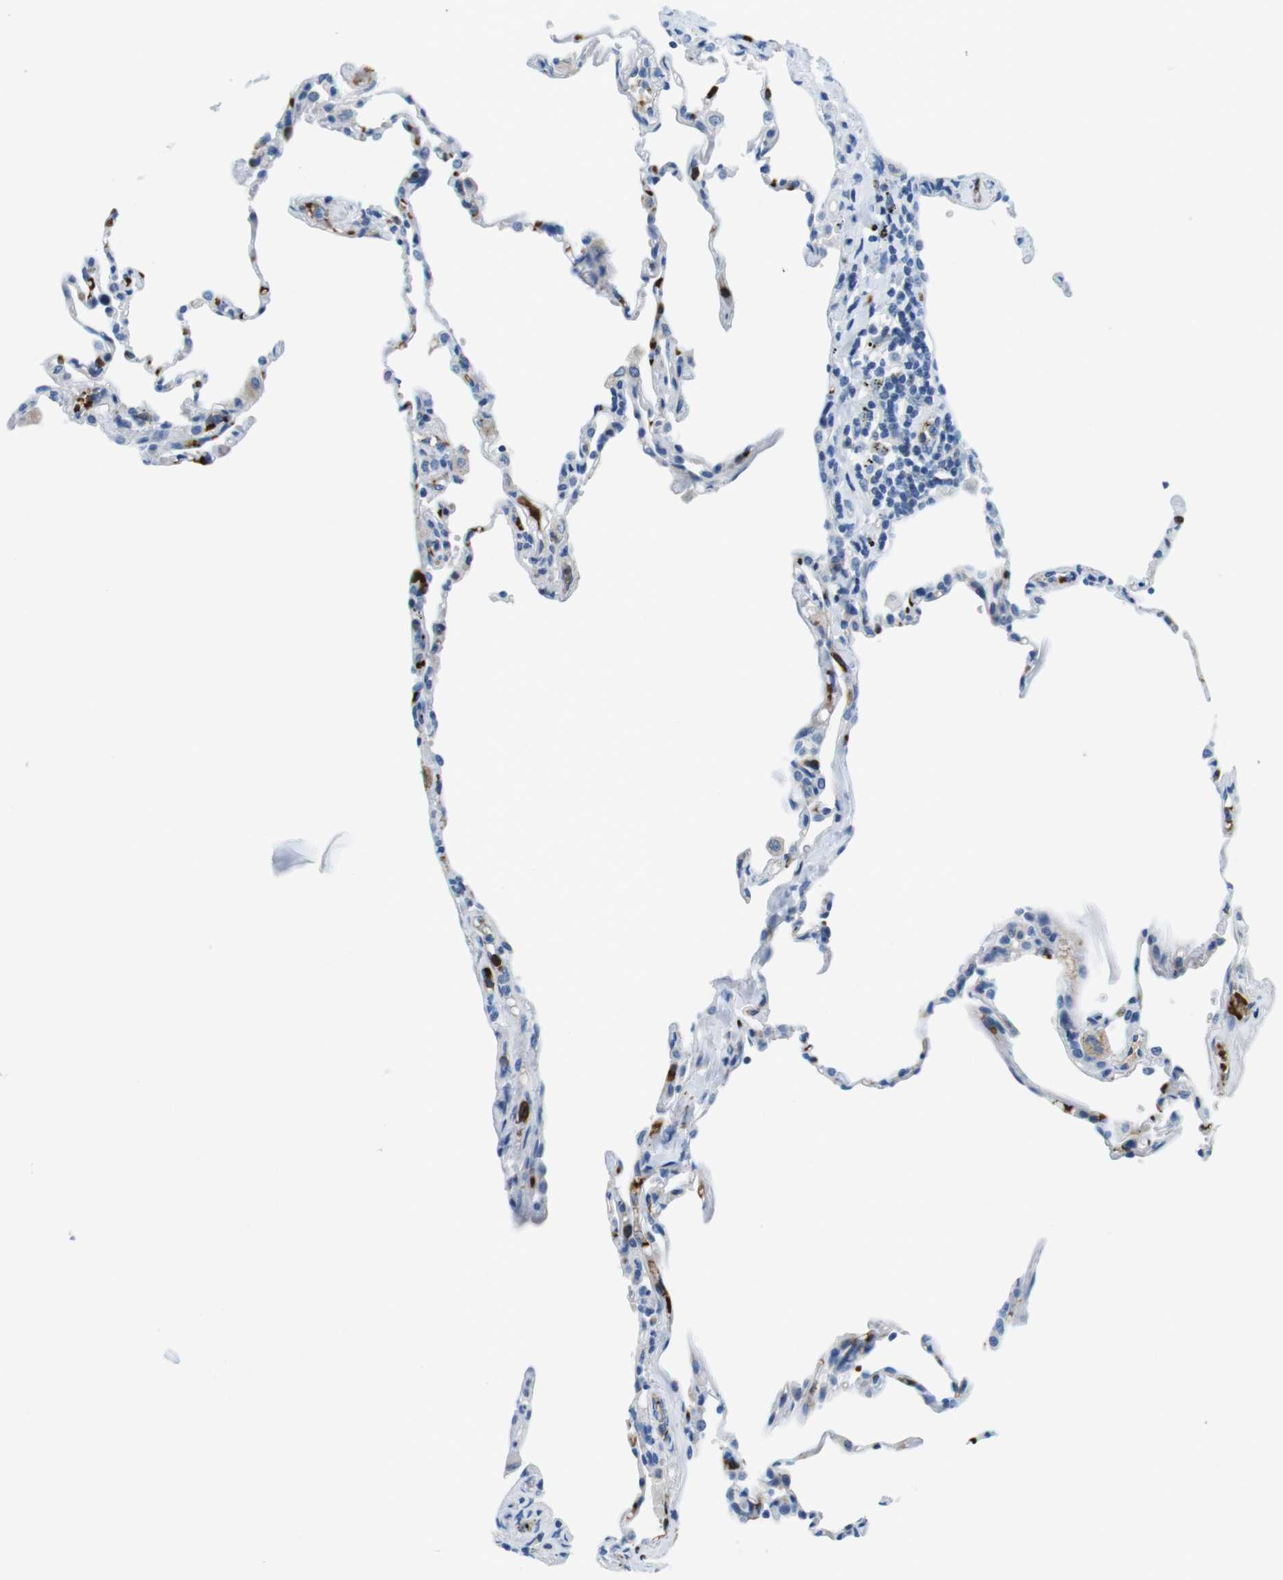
{"staining": {"intensity": "negative", "quantity": "none", "location": "none"}, "tissue": "lung", "cell_type": "Alveolar cells", "image_type": "normal", "snomed": [{"axis": "morphology", "description": "Normal tissue, NOS"}, {"axis": "topography", "description": "Lung"}], "caption": "Alveolar cells show no significant protein expression in benign lung. (DAB (3,3'-diaminobenzidine) immunohistochemistry (IHC), high magnification).", "gene": "TFAP2C", "patient": {"sex": "male", "age": 59}}